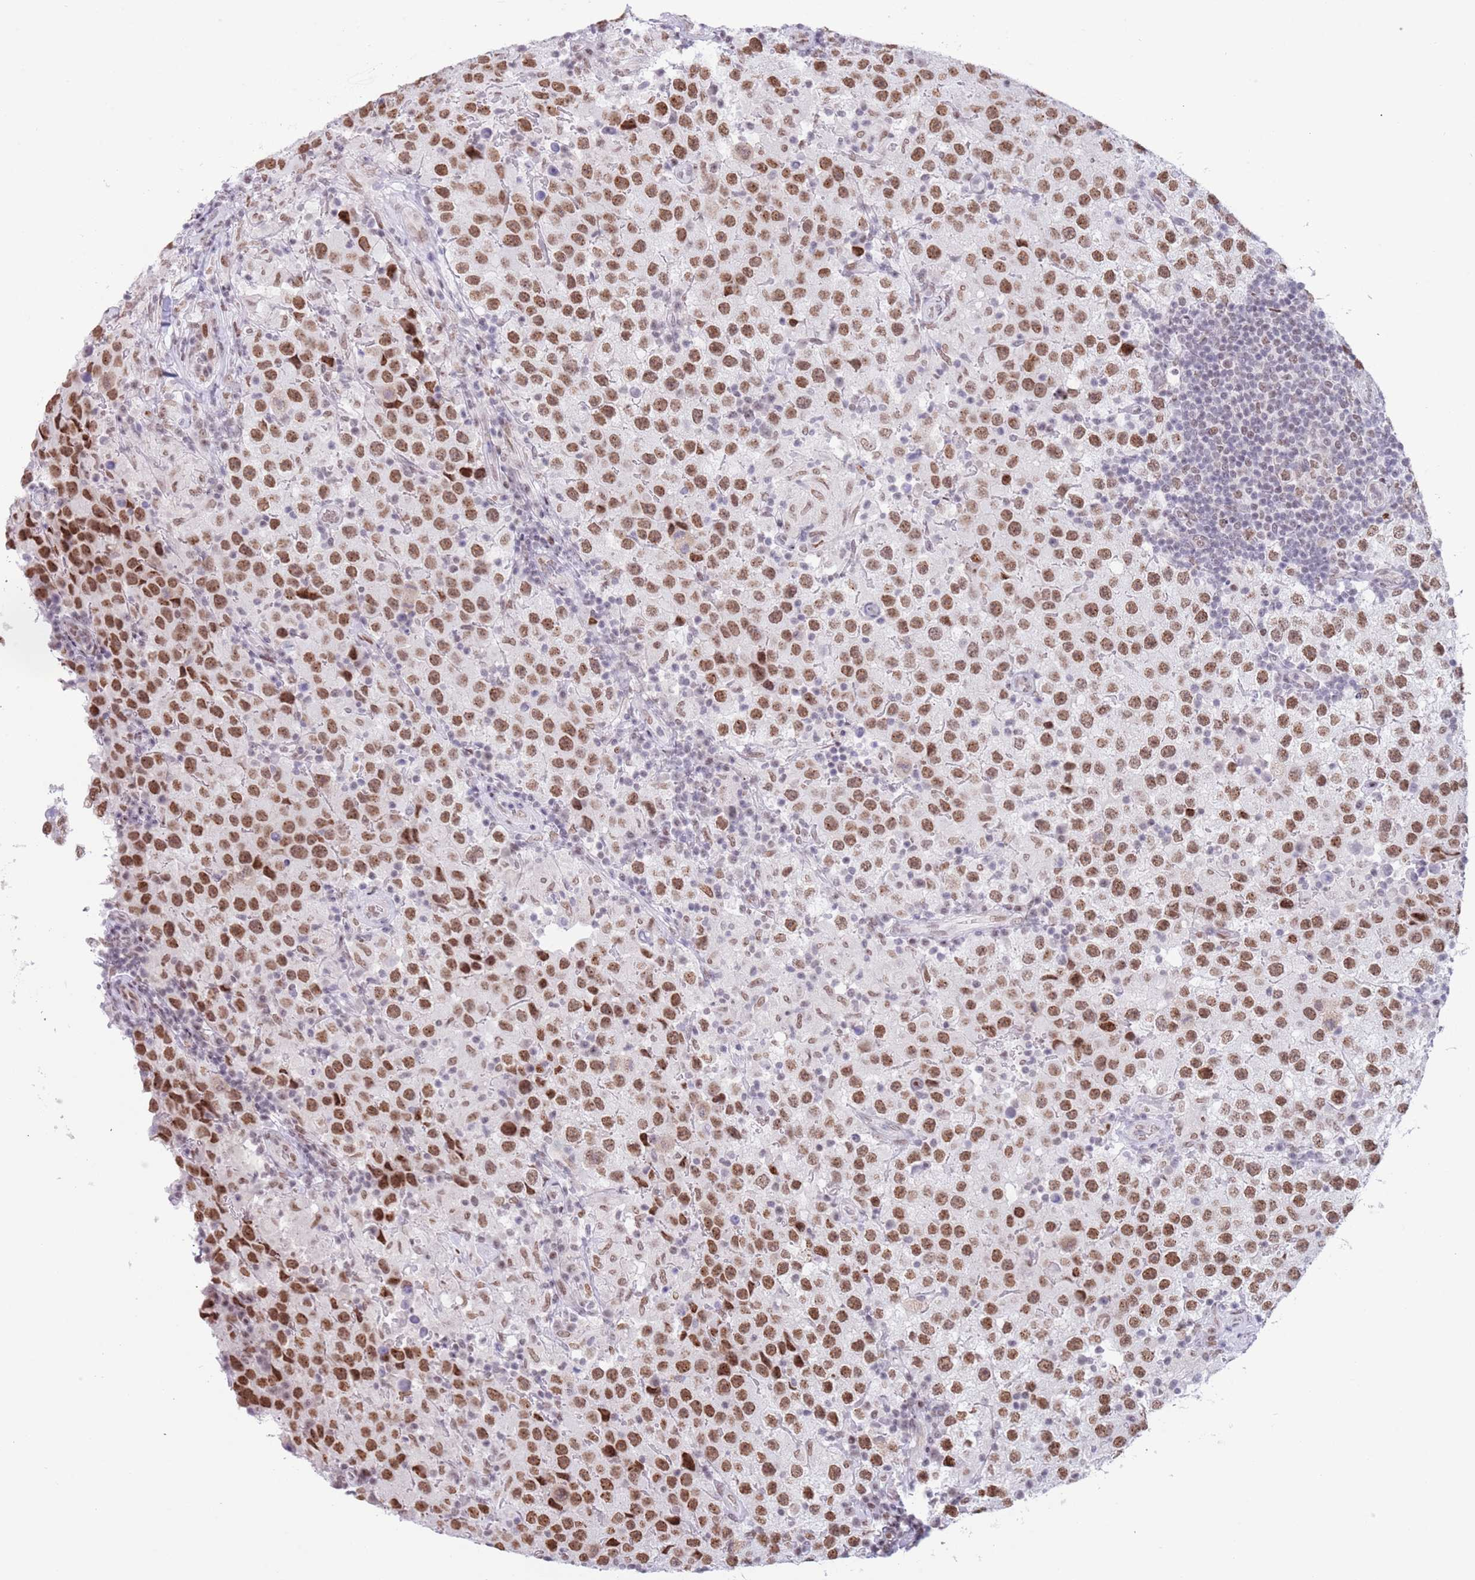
{"staining": {"intensity": "moderate", "quantity": ">75%", "location": "nuclear"}, "tissue": "testis cancer", "cell_type": "Tumor cells", "image_type": "cancer", "snomed": [{"axis": "morphology", "description": "Seminoma, NOS"}, {"axis": "morphology", "description": "Carcinoma, Embryonal, NOS"}, {"axis": "topography", "description": "Testis"}], "caption": "Immunohistochemical staining of human testis embryonal carcinoma exhibits moderate nuclear protein staining in about >75% of tumor cells.", "gene": "ZNF382", "patient": {"sex": "male", "age": 41}}